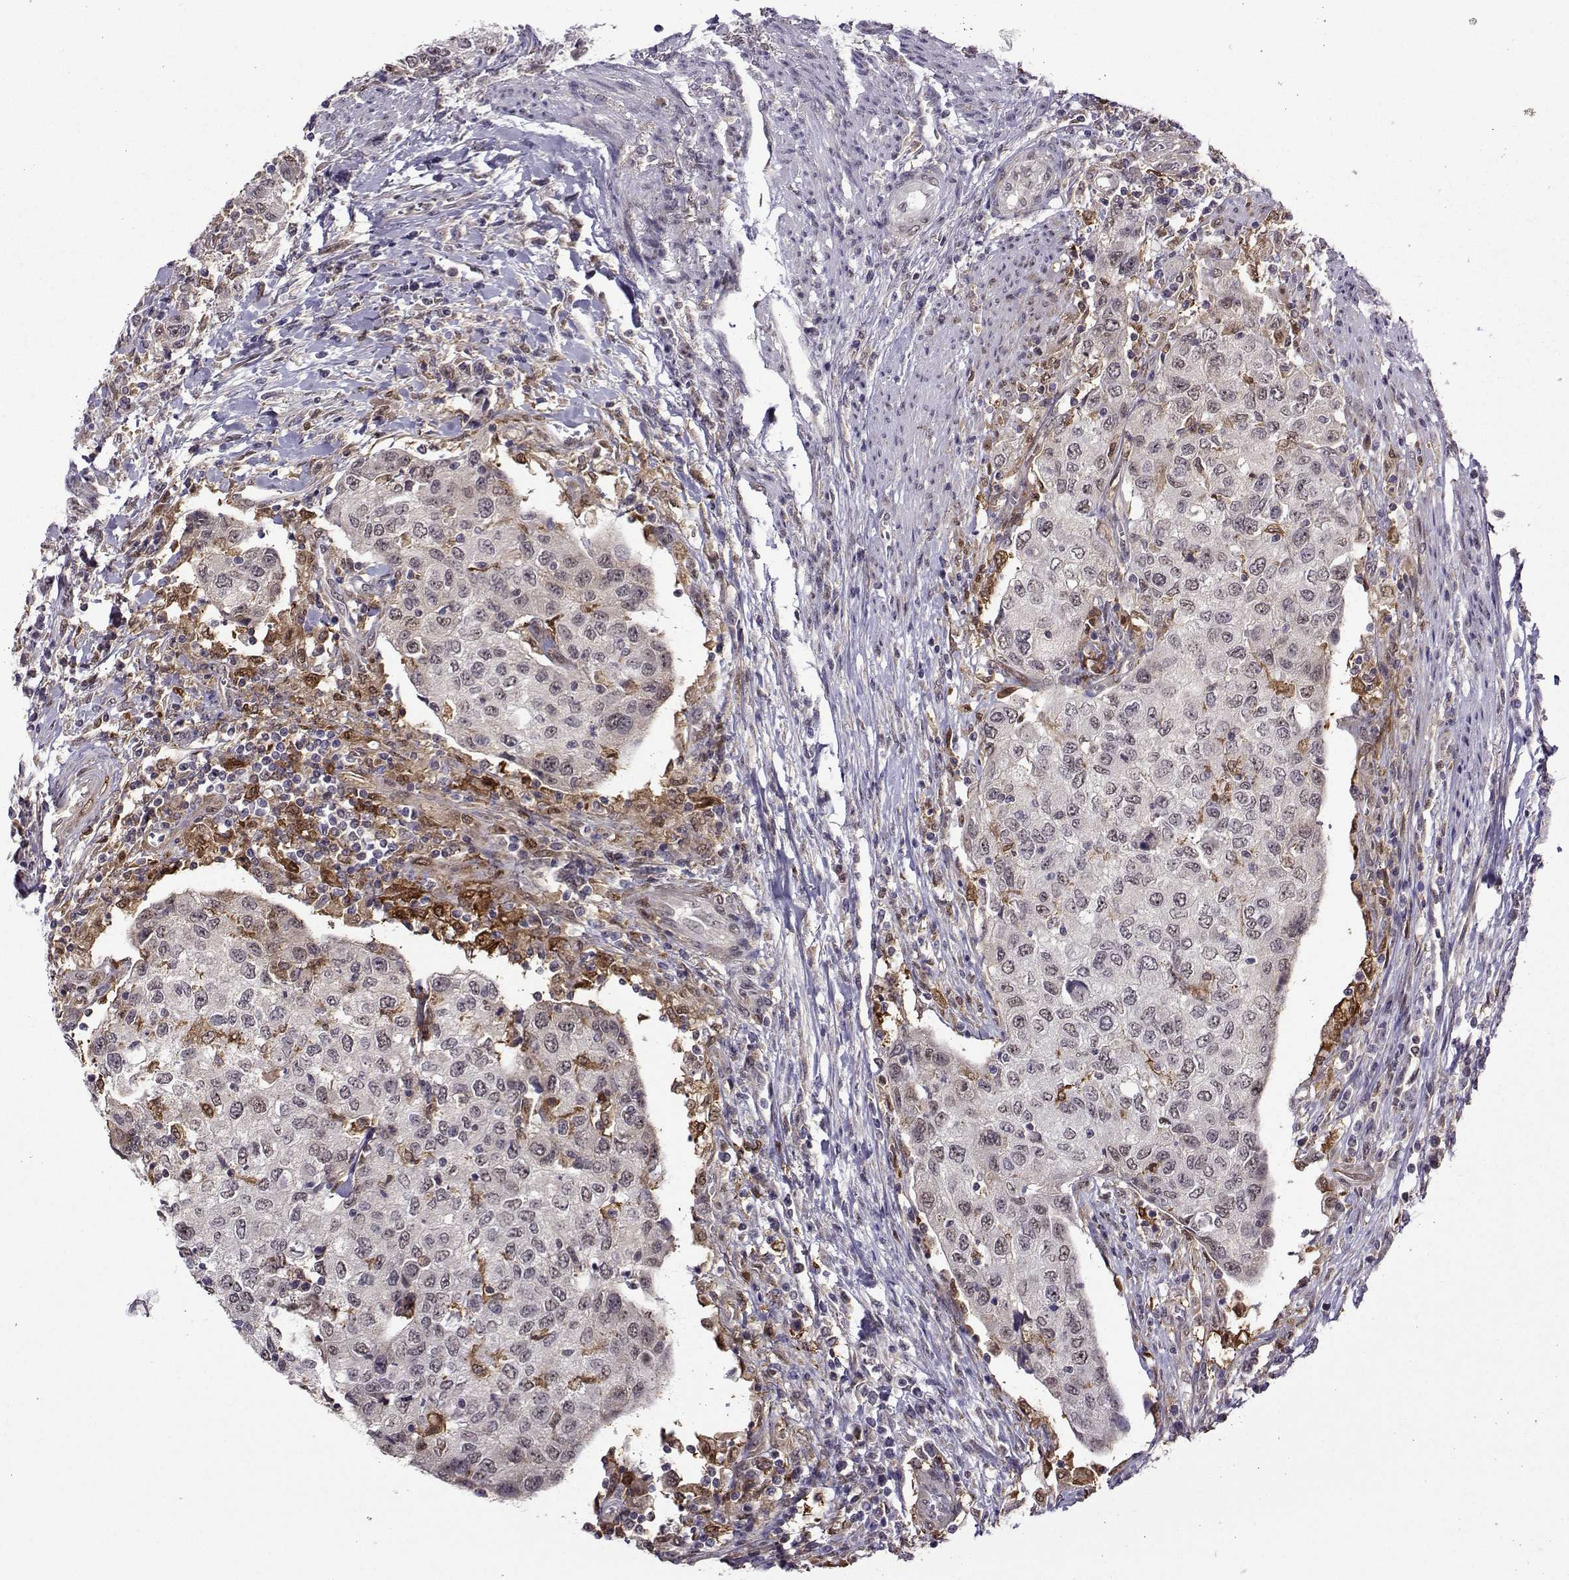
{"staining": {"intensity": "moderate", "quantity": "<25%", "location": "nuclear"}, "tissue": "urothelial cancer", "cell_type": "Tumor cells", "image_type": "cancer", "snomed": [{"axis": "morphology", "description": "Urothelial carcinoma, High grade"}, {"axis": "topography", "description": "Urinary bladder"}], "caption": "Urothelial cancer stained with DAB immunohistochemistry reveals low levels of moderate nuclear staining in about <25% of tumor cells.", "gene": "DDX20", "patient": {"sex": "female", "age": 78}}